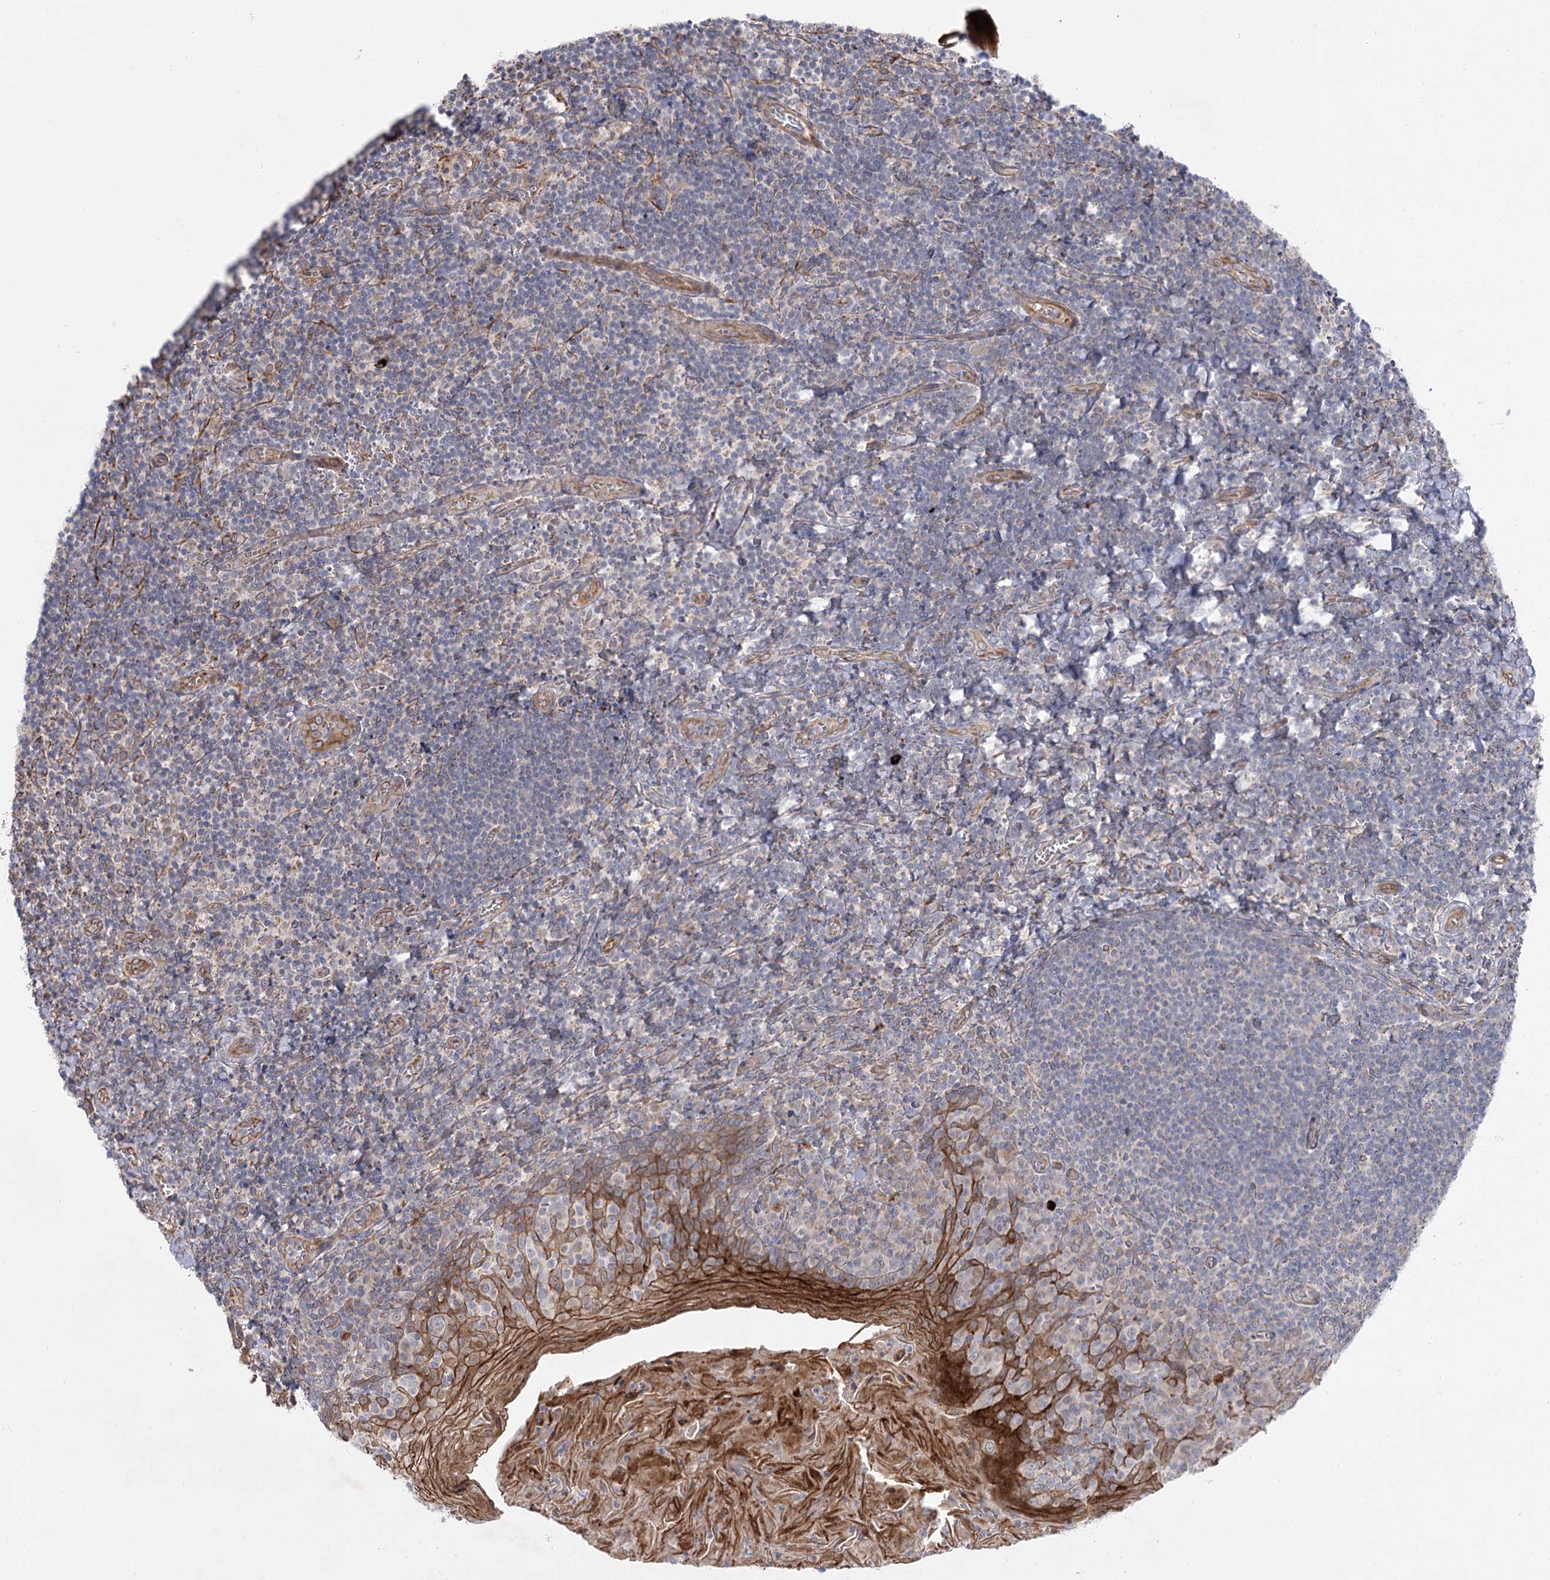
{"staining": {"intensity": "negative", "quantity": "none", "location": "none"}, "tissue": "tonsil", "cell_type": "Germinal center cells", "image_type": "normal", "snomed": [{"axis": "morphology", "description": "Normal tissue, NOS"}, {"axis": "topography", "description": "Tonsil"}], "caption": "High power microscopy micrograph of an immunohistochemistry image of unremarkable tonsil, revealing no significant positivity in germinal center cells.", "gene": "KIAA0825", "patient": {"sex": "male", "age": 27}}